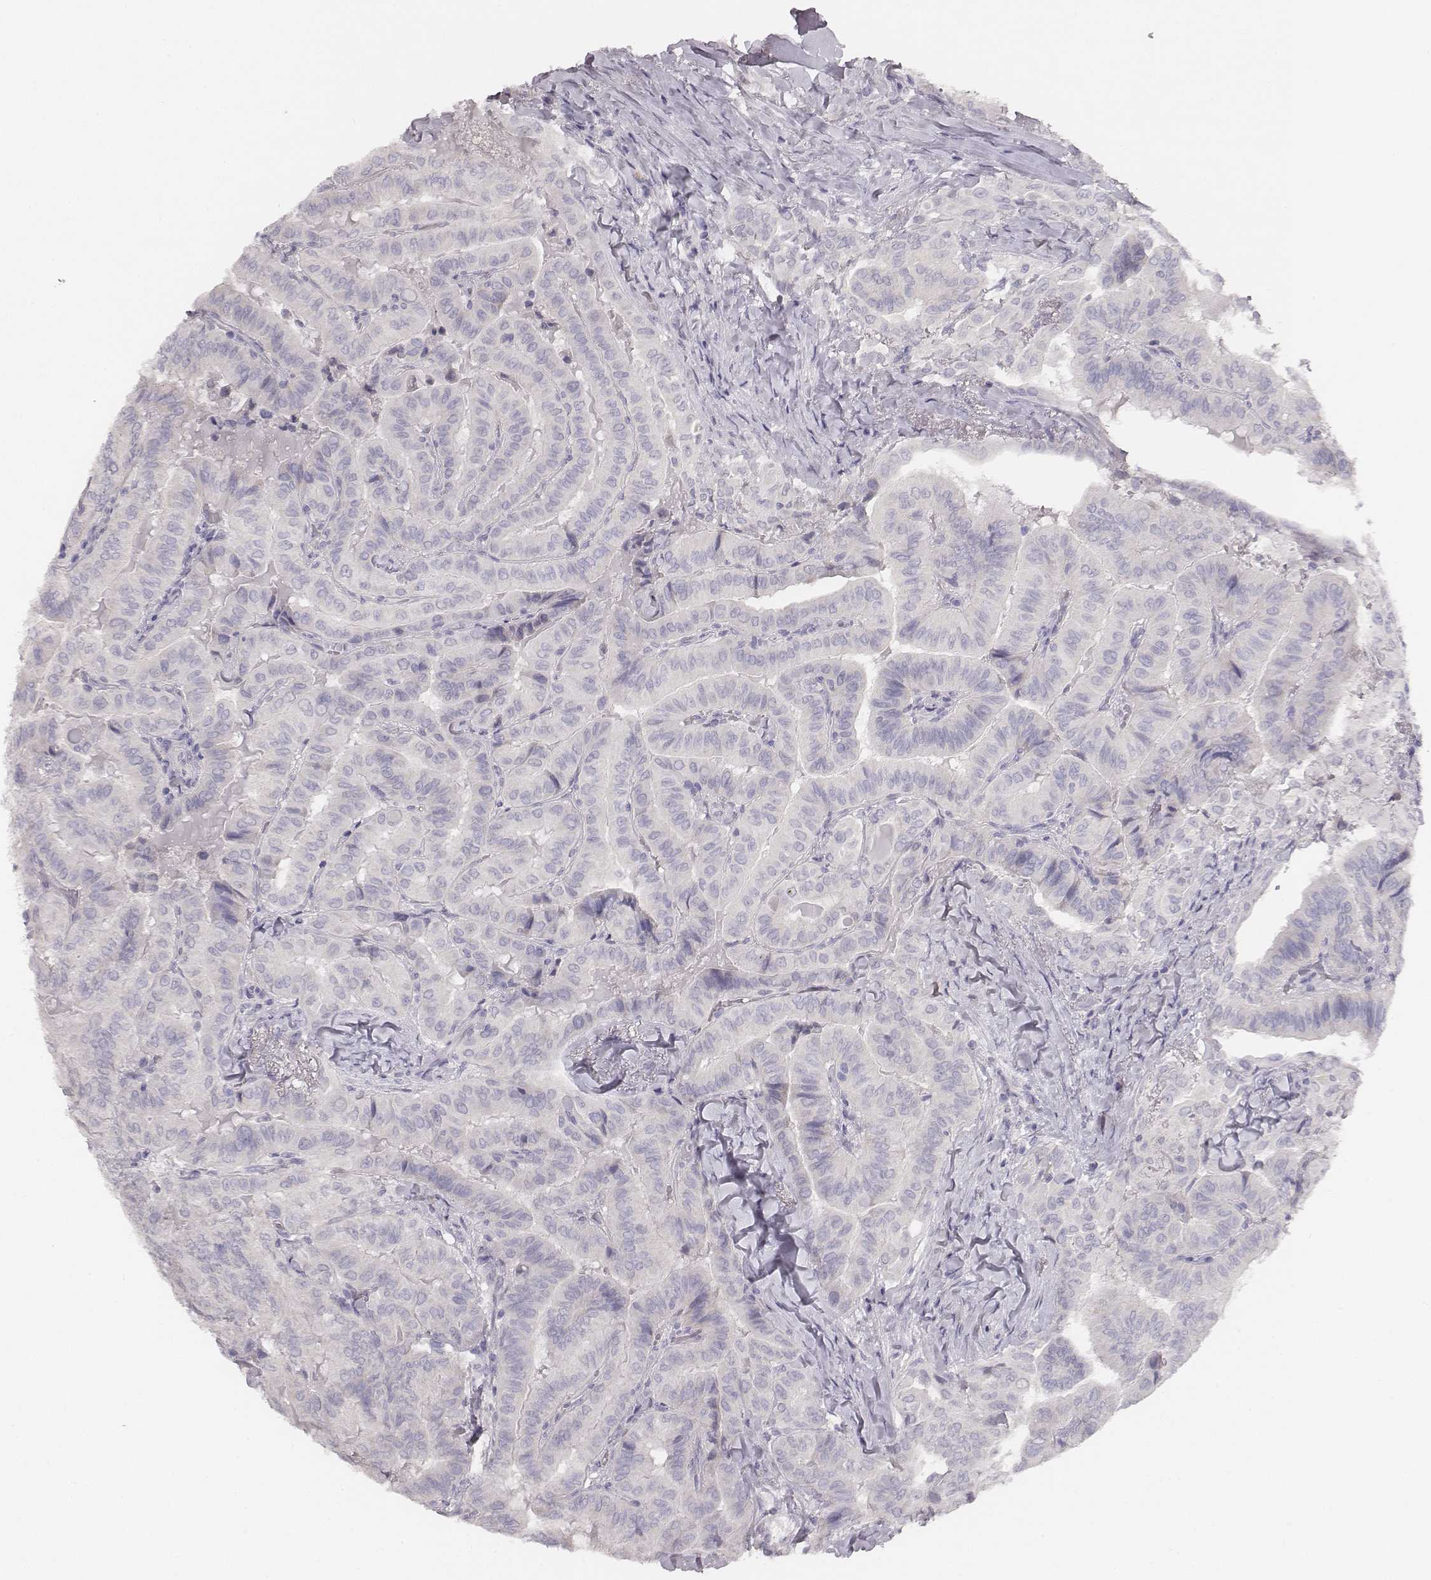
{"staining": {"intensity": "negative", "quantity": "none", "location": "none"}, "tissue": "thyroid cancer", "cell_type": "Tumor cells", "image_type": "cancer", "snomed": [{"axis": "morphology", "description": "Papillary adenocarcinoma, NOS"}, {"axis": "topography", "description": "Thyroid gland"}], "caption": "Papillary adenocarcinoma (thyroid) stained for a protein using immunohistochemistry shows no expression tumor cells.", "gene": "MYH6", "patient": {"sex": "female", "age": 68}}